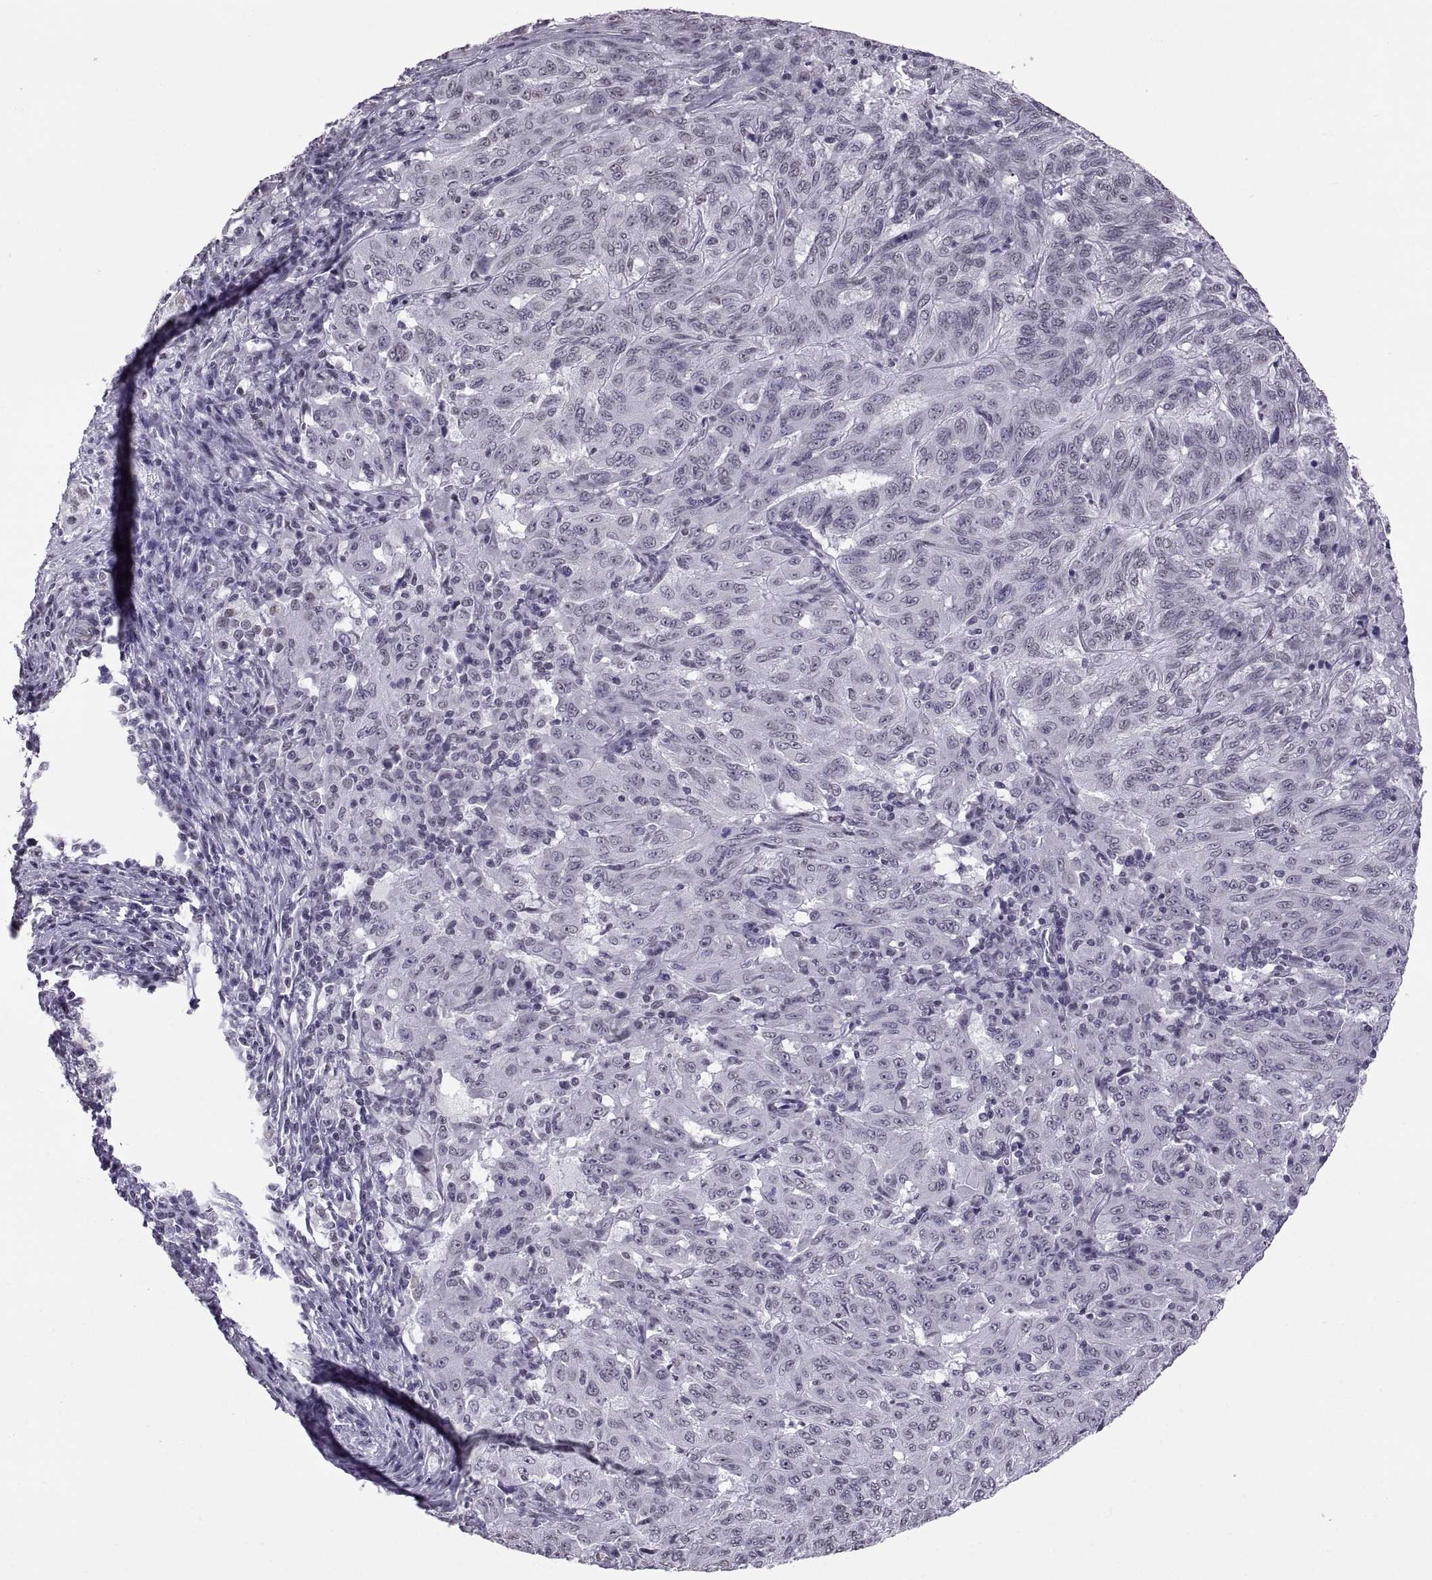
{"staining": {"intensity": "negative", "quantity": "none", "location": "none"}, "tissue": "pancreatic cancer", "cell_type": "Tumor cells", "image_type": "cancer", "snomed": [{"axis": "morphology", "description": "Adenocarcinoma, NOS"}, {"axis": "topography", "description": "Pancreas"}], "caption": "DAB (3,3'-diaminobenzidine) immunohistochemical staining of pancreatic cancer exhibits no significant staining in tumor cells.", "gene": "CARTPT", "patient": {"sex": "male", "age": 63}}